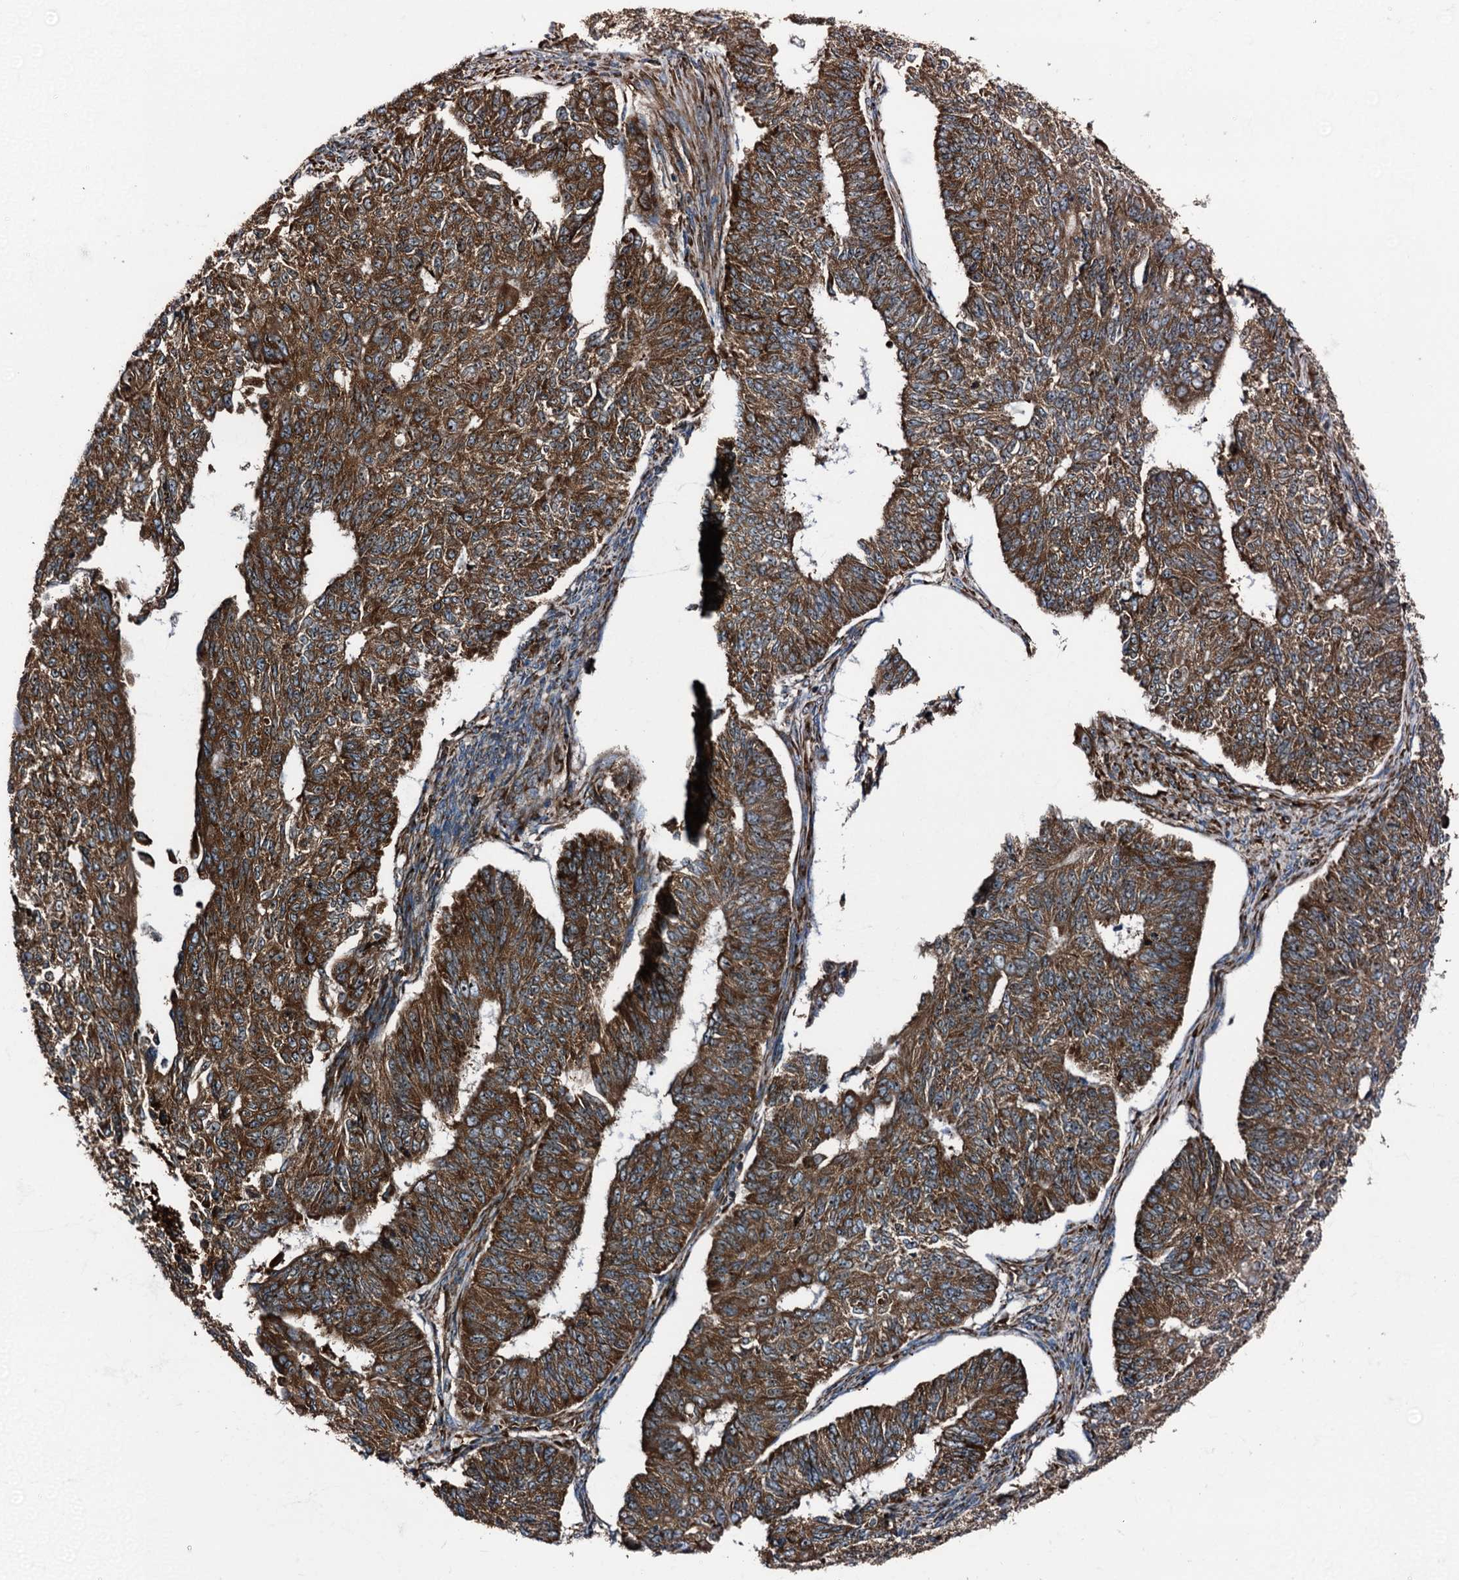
{"staining": {"intensity": "strong", "quantity": ">75%", "location": "cytoplasmic/membranous"}, "tissue": "endometrial cancer", "cell_type": "Tumor cells", "image_type": "cancer", "snomed": [{"axis": "morphology", "description": "Adenocarcinoma, NOS"}, {"axis": "topography", "description": "Endometrium"}], "caption": "Tumor cells display high levels of strong cytoplasmic/membranous staining in approximately >75% of cells in human endometrial adenocarcinoma. The staining was performed using DAB, with brown indicating positive protein expression. Nuclei are stained blue with hematoxylin.", "gene": "ATP2C1", "patient": {"sex": "female", "age": 32}}